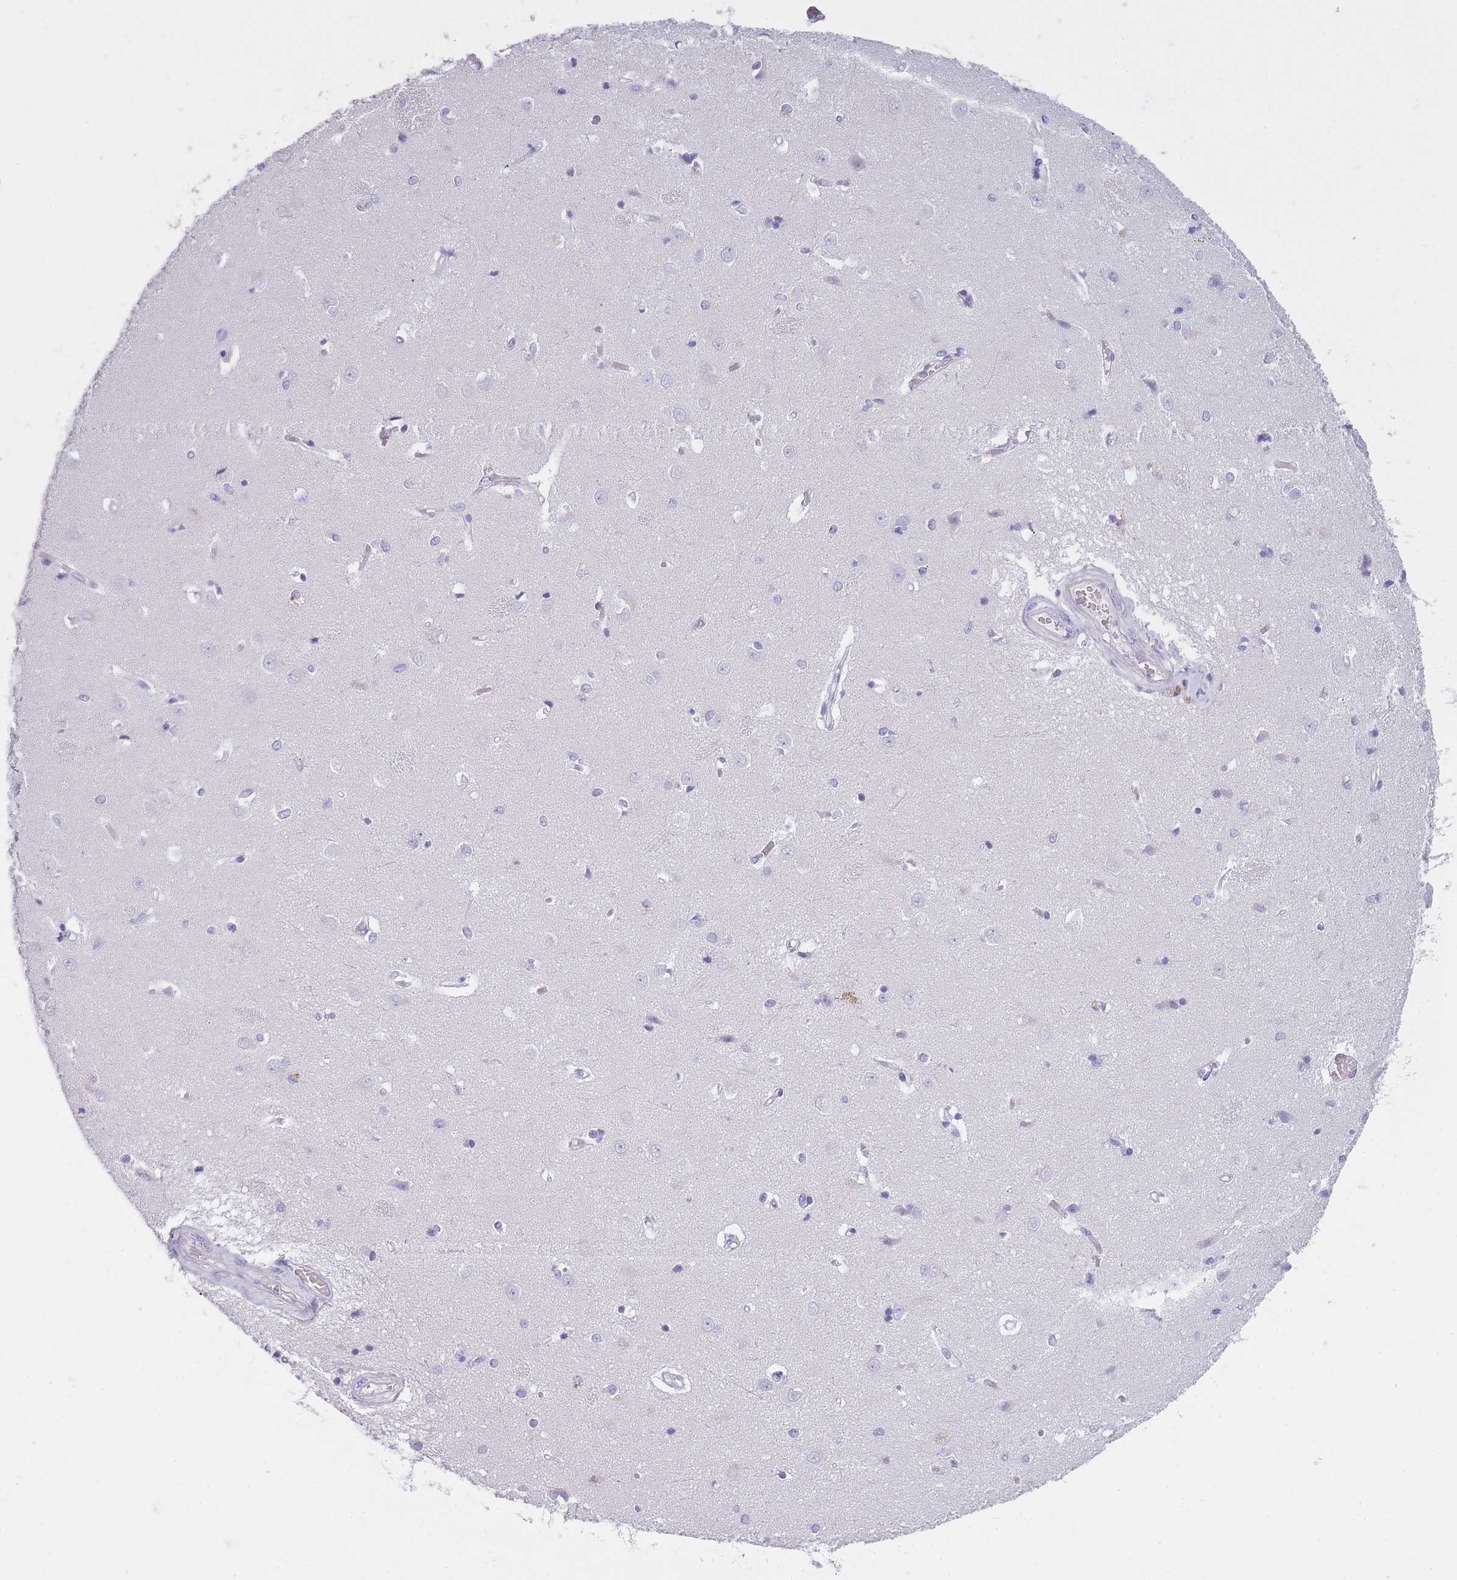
{"staining": {"intensity": "negative", "quantity": "none", "location": "none"}, "tissue": "caudate", "cell_type": "Glial cells", "image_type": "normal", "snomed": [{"axis": "morphology", "description": "Normal tissue, NOS"}, {"axis": "topography", "description": "Lateral ventricle wall"}], "caption": "This is an immunohistochemistry (IHC) photomicrograph of benign human caudate. There is no expression in glial cells.", "gene": "TCP11X1", "patient": {"sex": "male", "age": 37}}